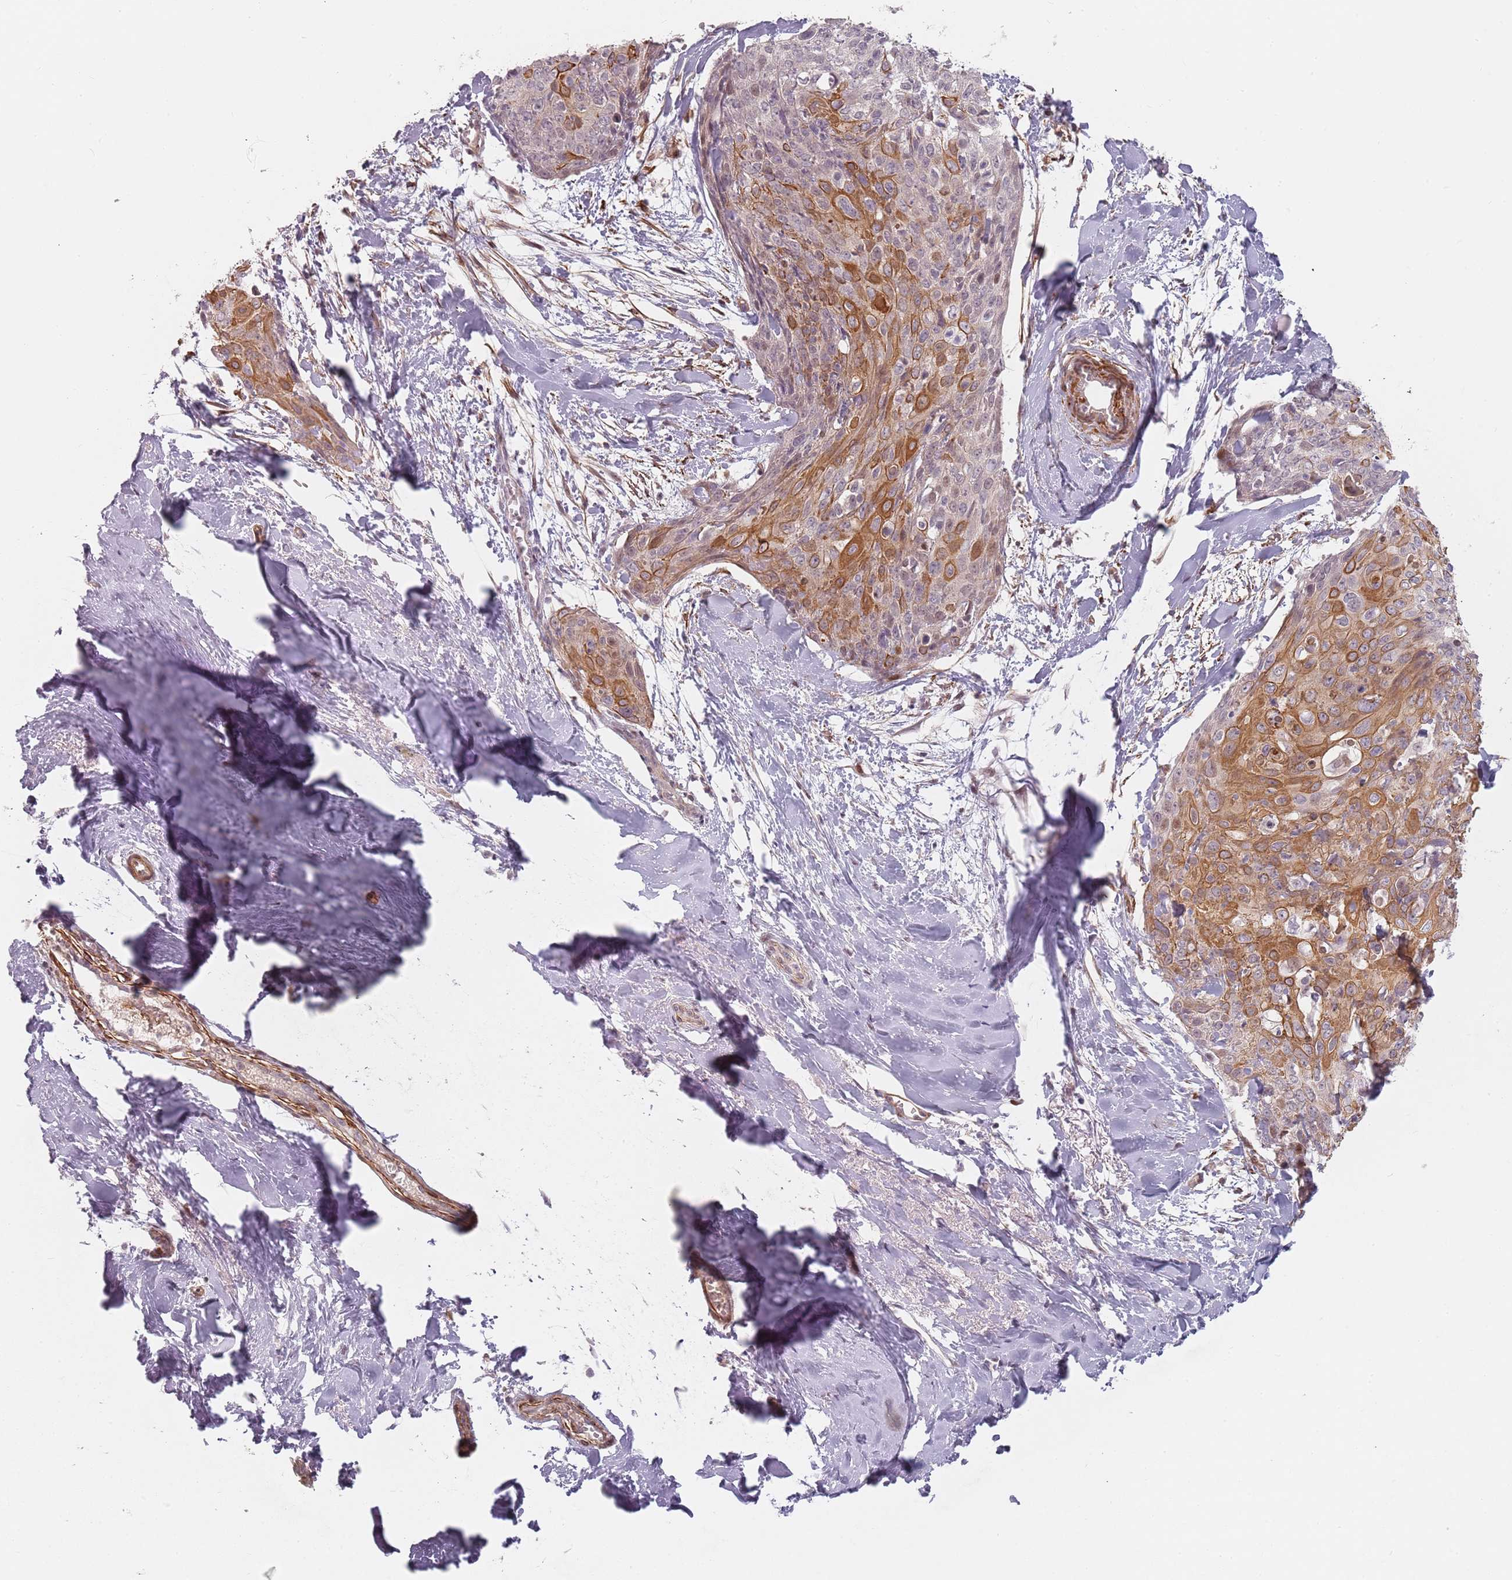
{"staining": {"intensity": "moderate", "quantity": "25%-75%", "location": "cytoplasmic/membranous"}, "tissue": "skin cancer", "cell_type": "Tumor cells", "image_type": "cancer", "snomed": [{"axis": "morphology", "description": "Squamous cell carcinoma, NOS"}, {"axis": "topography", "description": "Skin"}, {"axis": "topography", "description": "Vulva"}], "caption": "Skin squamous cell carcinoma stained with IHC shows moderate cytoplasmic/membranous expression in approximately 25%-75% of tumor cells.", "gene": "RPS6KA2", "patient": {"sex": "female", "age": 85}}